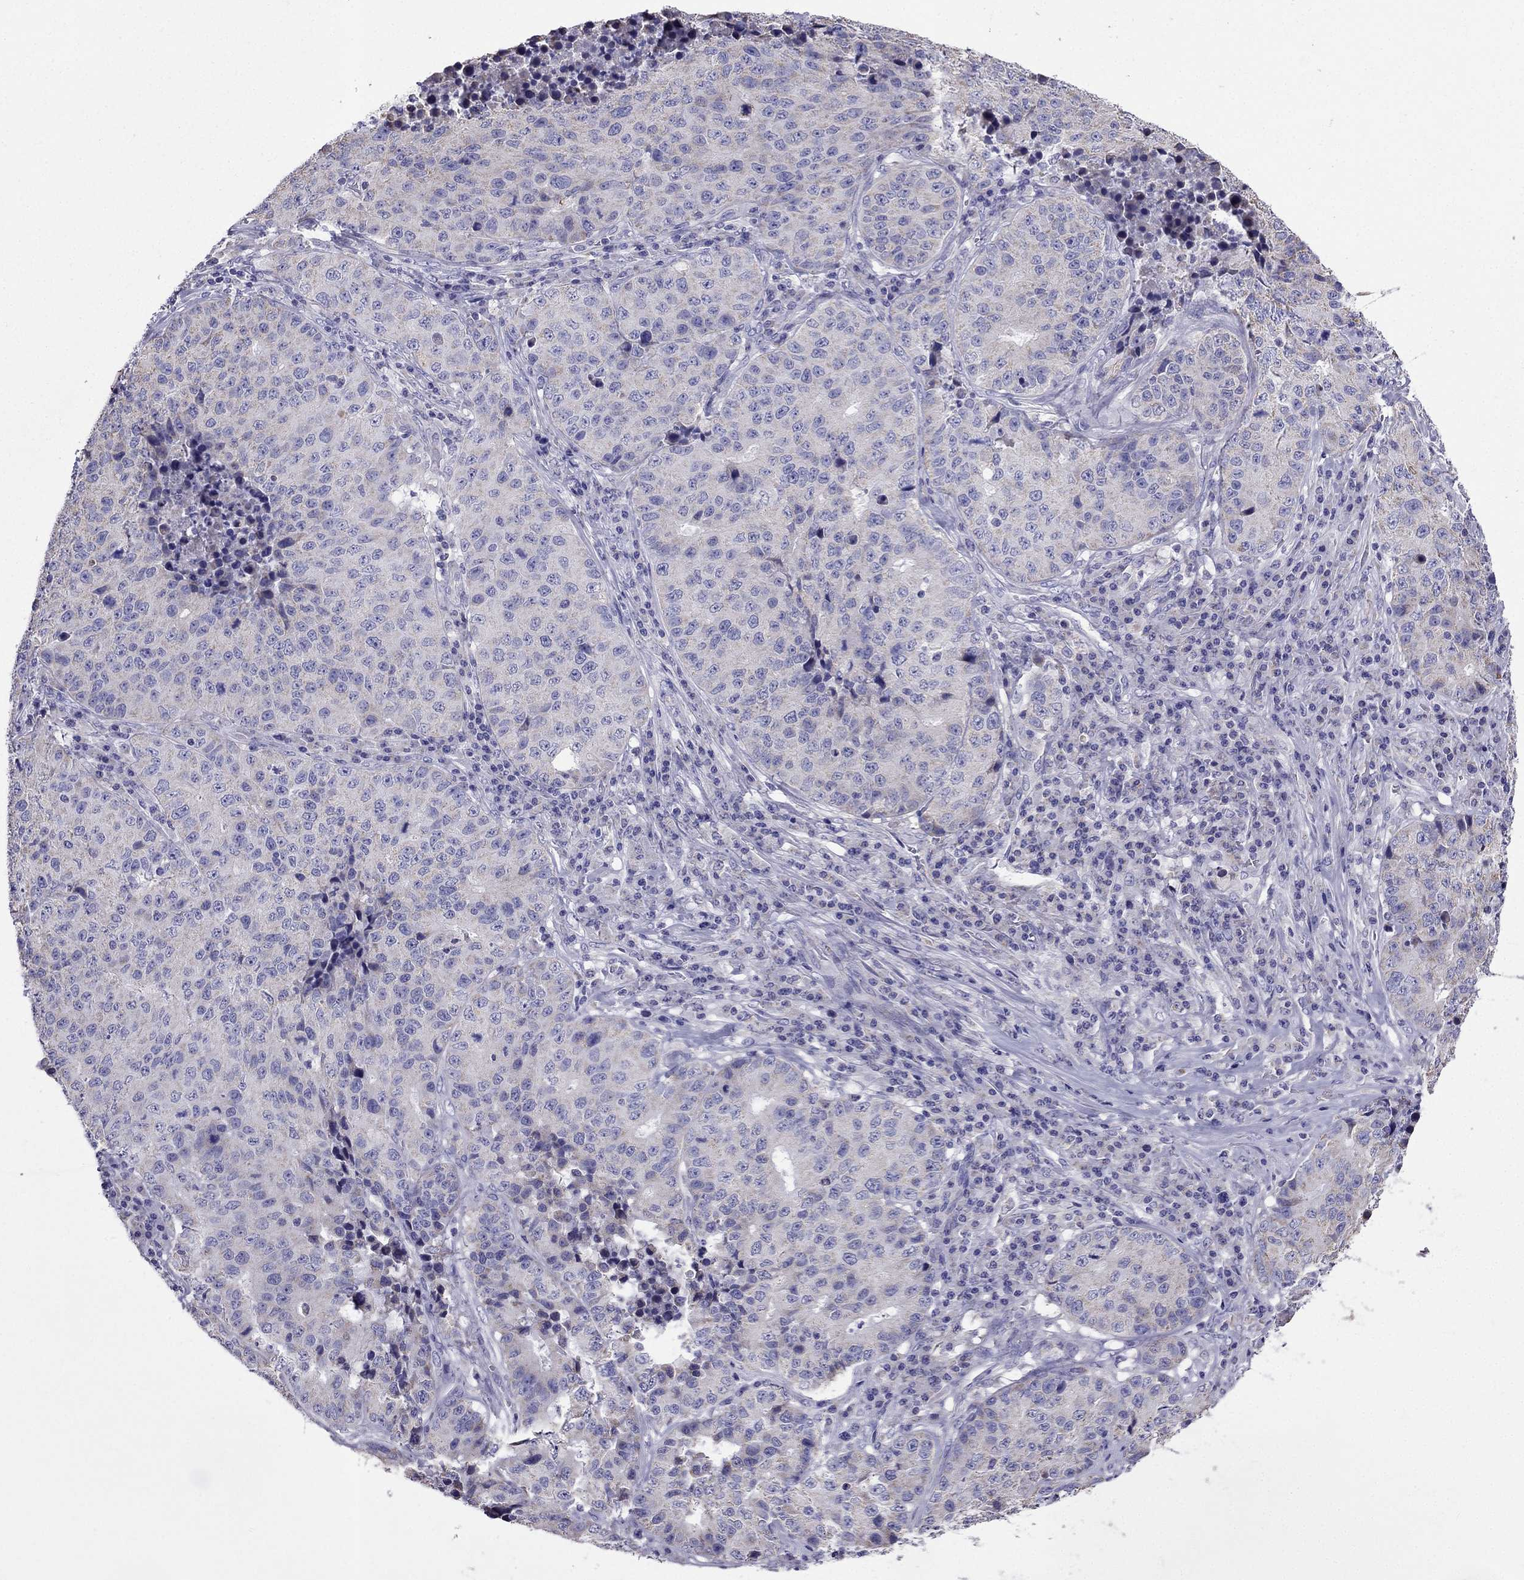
{"staining": {"intensity": "negative", "quantity": "none", "location": "none"}, "tissue": "stomach cancer", "cell_type": "Tumor cells", "image_type": "cancer", "snomed": [{"axis": "morphology", "description": "Adenocarcinoma, NOS"}, {"axis": "topography", "description": "Stomach"}], "caption": "The histopathology image displays no significant expression in tumor cells of stomach cancer. (DAB immunohistochemistry (IHC) visualized using brightfield microscopy, high magnification).", "gene": "DSC1", "patient": {"sex": "male", "age": 71}}